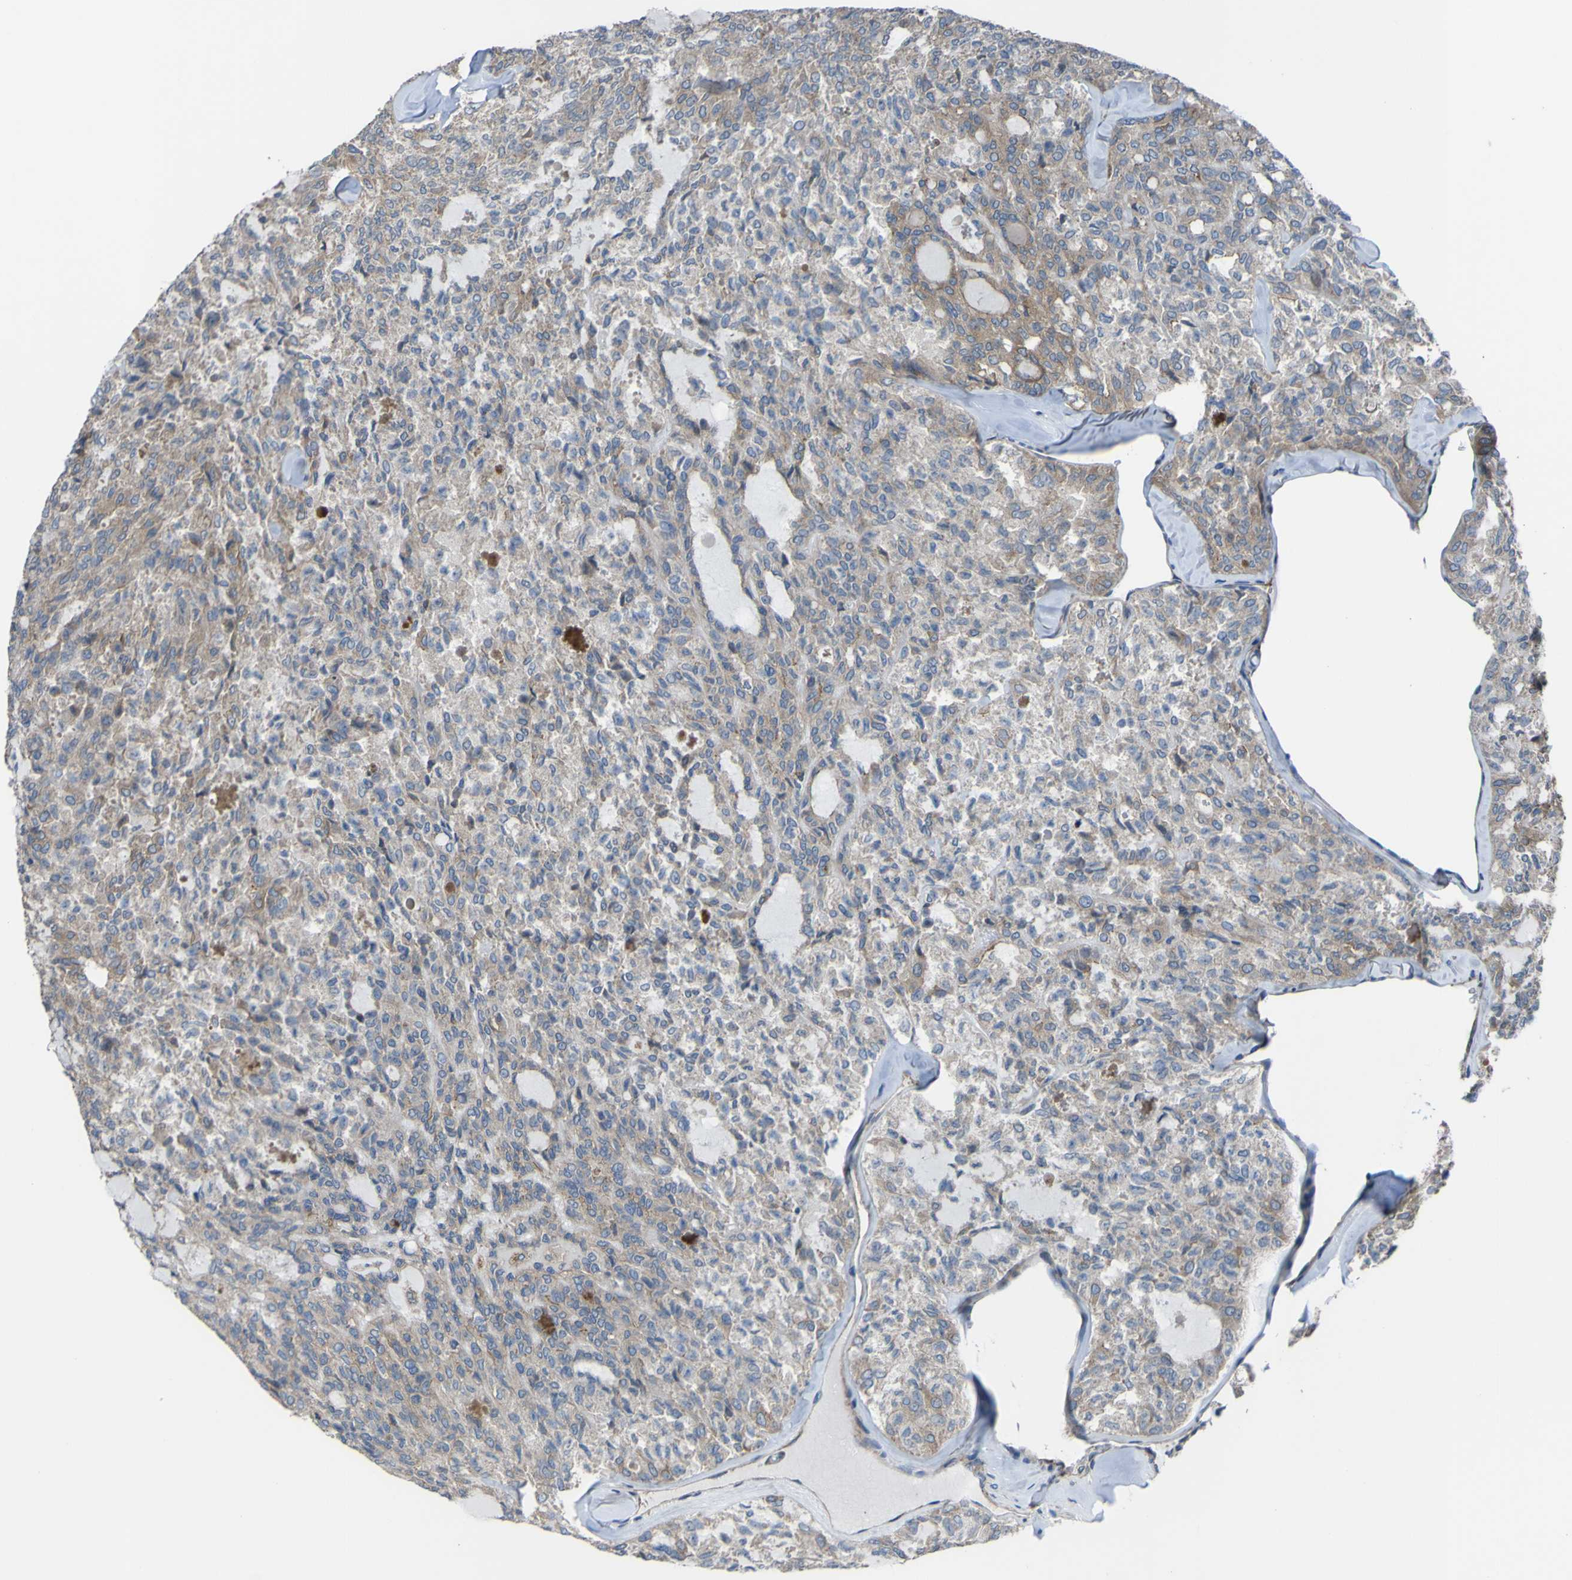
{"staining": {"intensity": "weak", "quantity": "<25%", "location": "cytoplasmic/membranous"}, "tissue": "thyroid cancer", "cell_type": "Tumor cells", "image_type": "cancer", "snomed": [{"axis": "morphology", "description": "Follicular adenoma carcinoma, NOS"}, {"axis": "topography", "description": "Thyroid gland"}], "caption": "The immunohistochemistry micrograph has no significant staining in tumor cells of thyroid cancer (follicular adenoma carcinoma) tissue.", "gene": "FBXO30", "patient": {"sex": "male", "age": 75}}